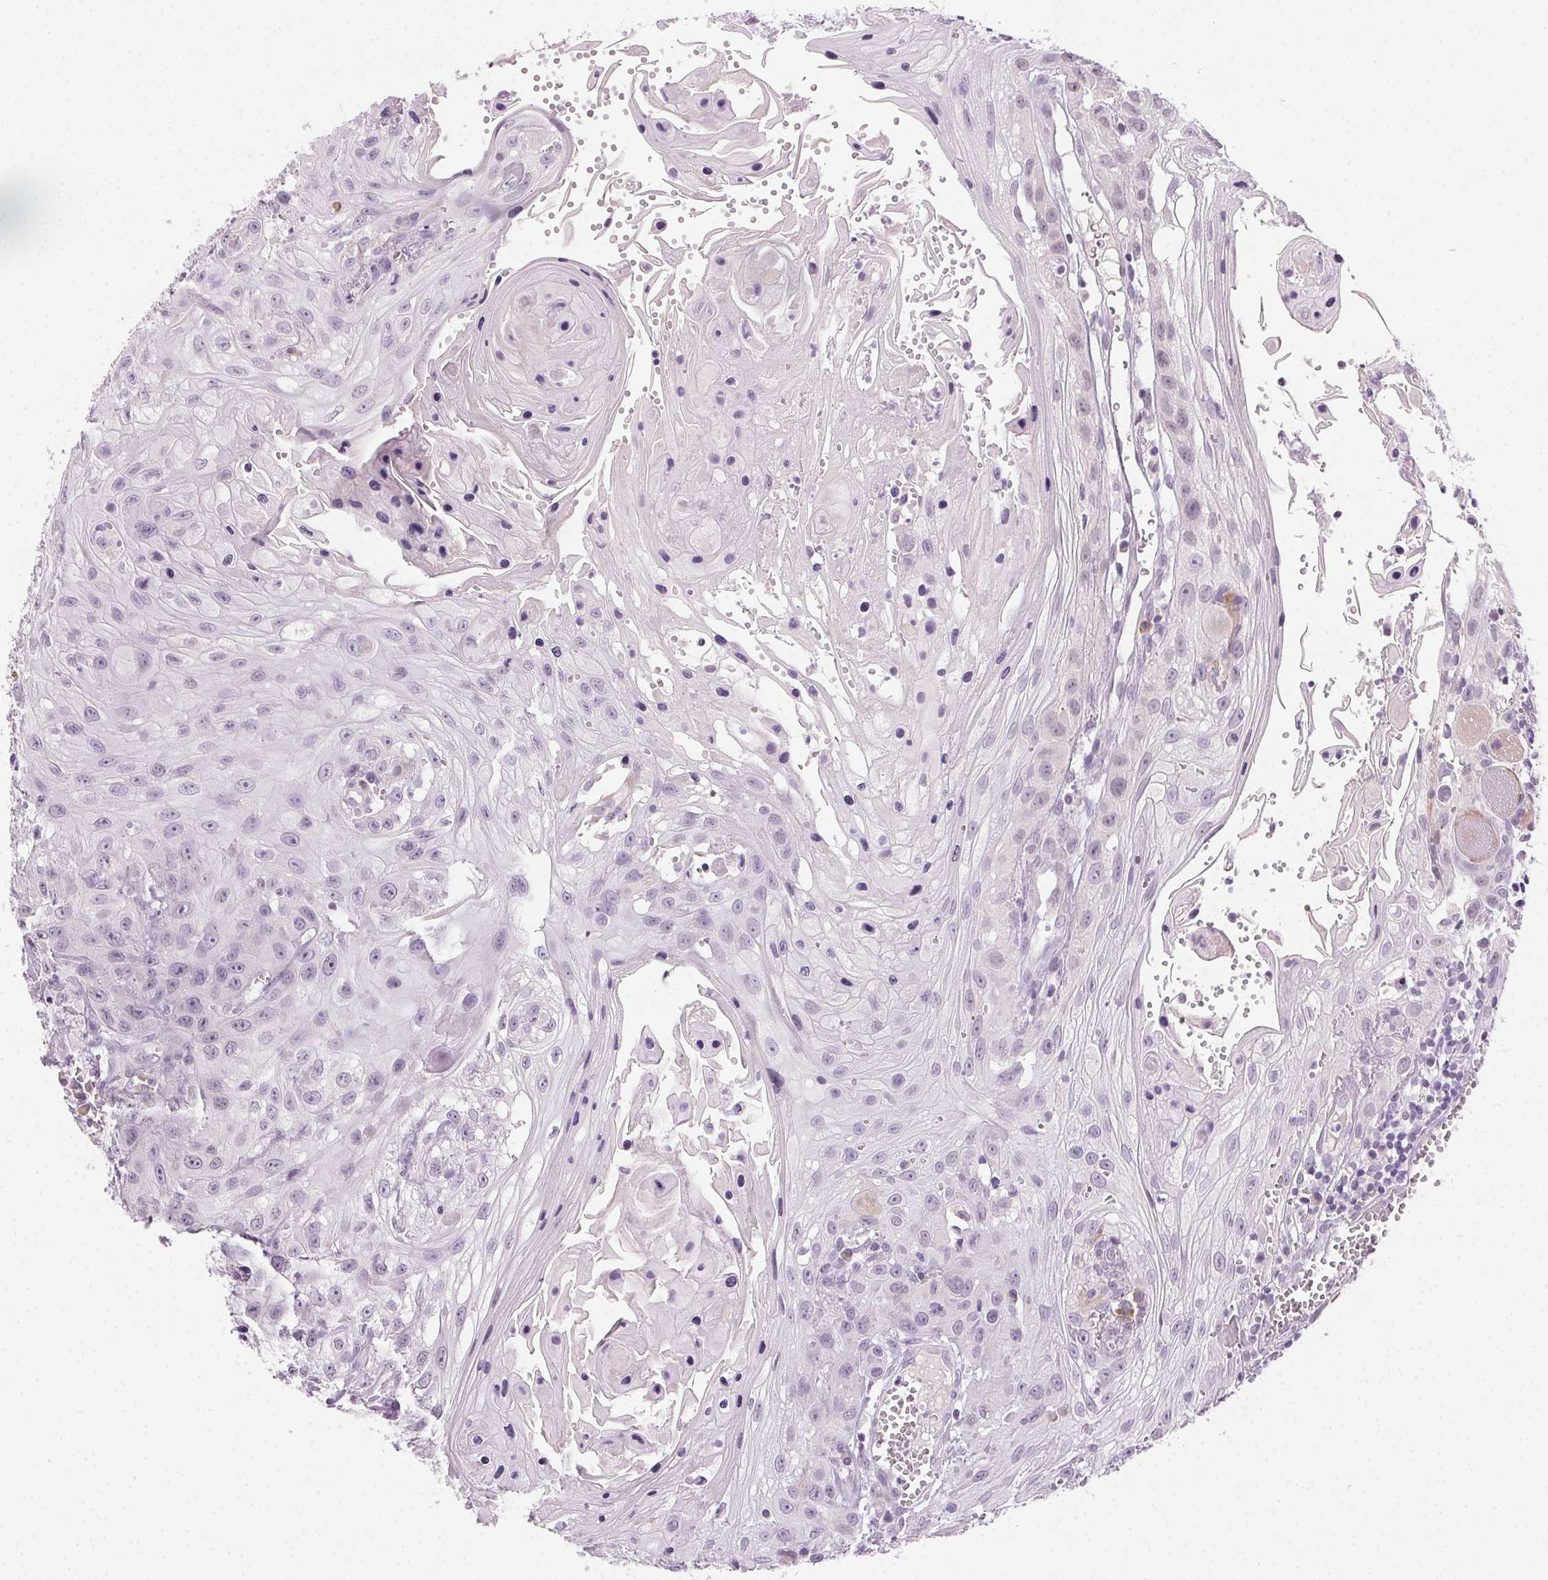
{"staining": {"intensity": "negative", "quantity": "none", "location": "none"}, "tissue": "head and neck cancer", "cell_type": "Tumor cells", "image_type": "cancer", "snomed": [{"axis": "morphology", "description": "Squamous cell carcinoma, NOS"}, {"axis": "topography", "description": "Oral tissue"}, {"axis": "topography", "description": "Head-Neck"}], "caption": "Immunohistochemistry histopathology image of human head and neck cancer stained for a protein (brown), which exhibits no expression in tumor cells. (DAB (3,3'-diaminobenzidine) immunohistochemistry (IHC) with hematoxylin counter stain).", "gene": "HSF5", "patient": {"sex": "male", "age": 58}}